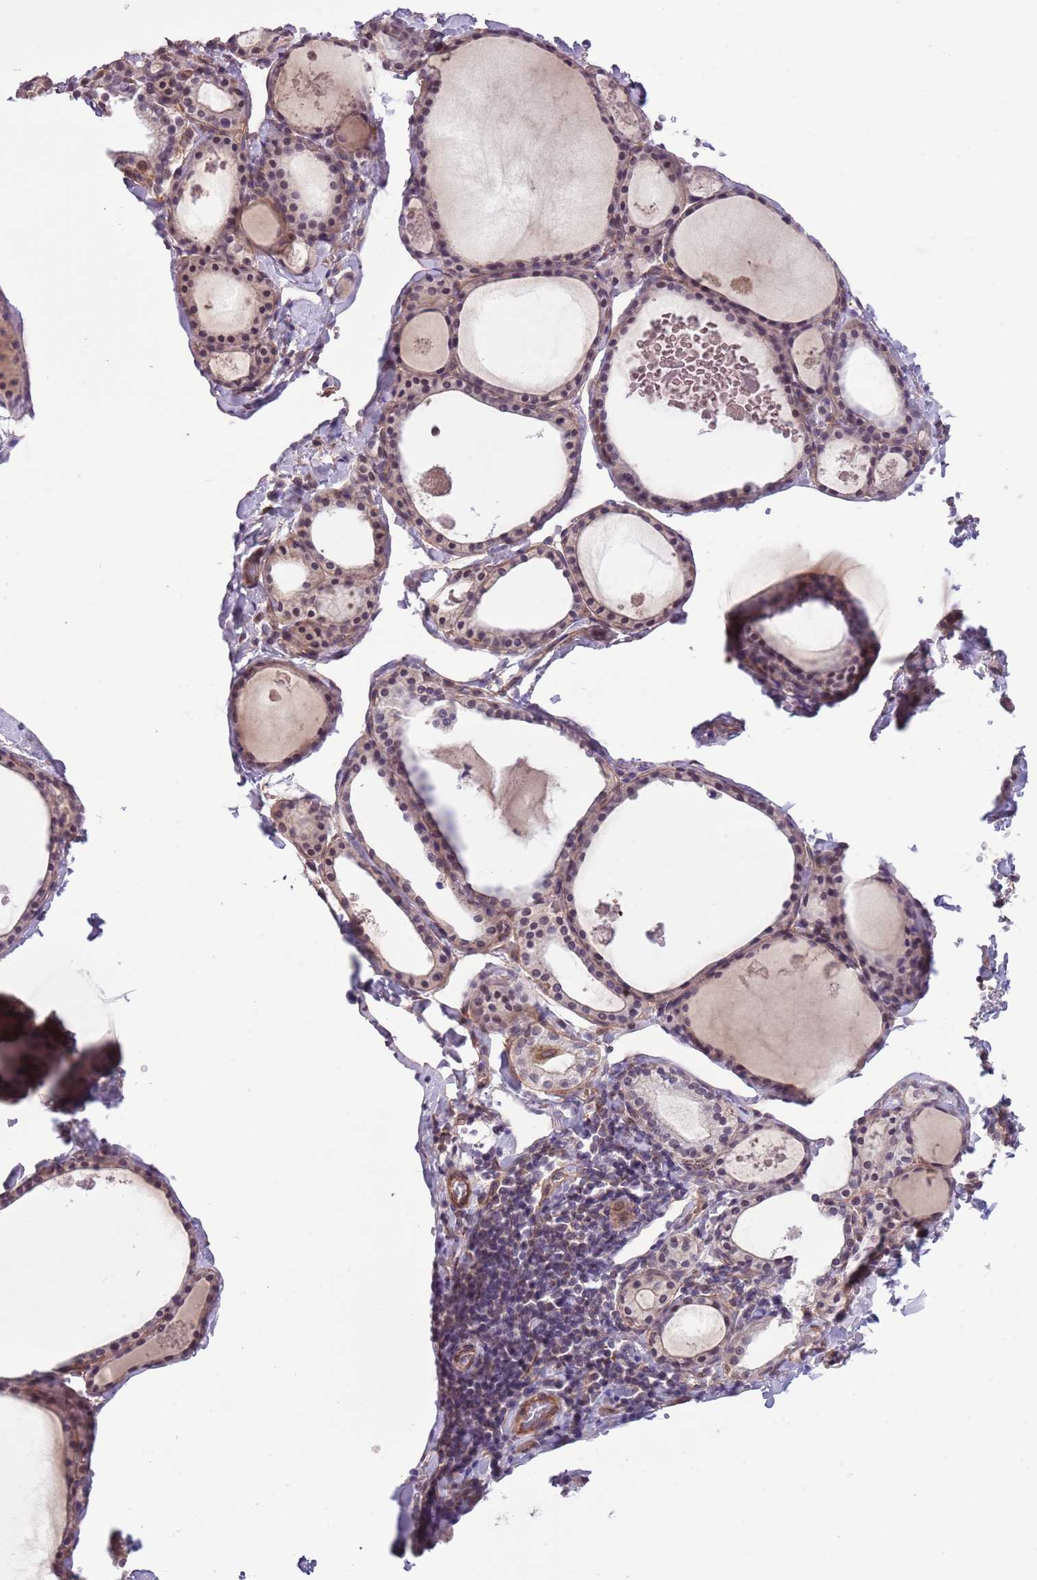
{"staining": {"intensity": "moderate", "quantity": "25%-75%", "location": "nuclear"}, "tissue": "thyroid gland", "cell_type": "Glandular cells", "image_type": "normal", "snomed": [{"axis": "morphology", "description": "Normal tissue, NOS"}, {"axis": "topography", "description": "Thyroid gland"}], "caption": "The micrograph shows immunohistochemical staining of benign thyroid gland. There is moderate nuclear positivity is identified in approximately 25%-75% of glandular cells. (IHC, brightfield microscopy, high magnification).", "gene": "CREBZF", "patient": {"sex": "male", "age": 56}}